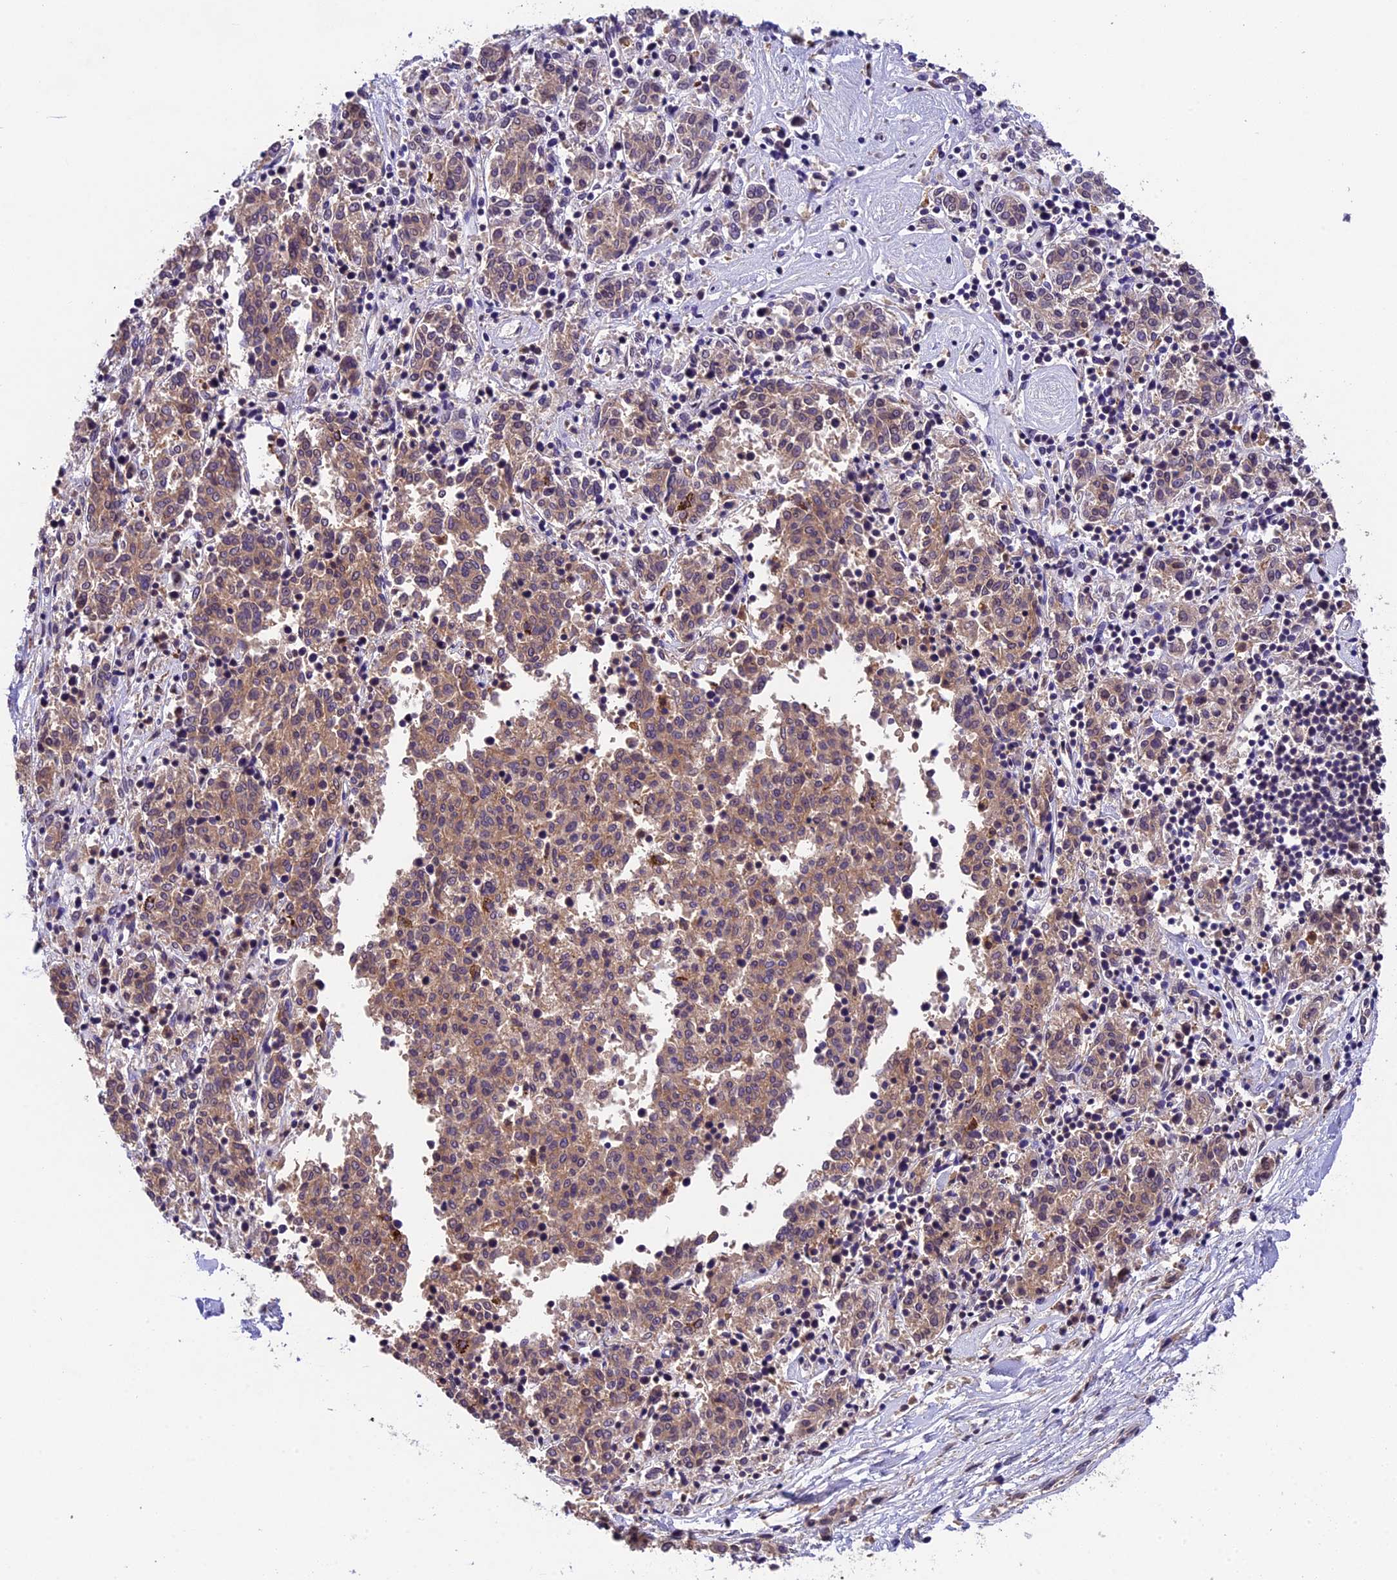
{"staining": {"intensity": "weak", "quantity": ">75%", "location": "cytoplasmic/membranous"}, "tissue": "melanoma", "cell_type": "Tumor cells", "image_type": "cancer", "snomed": [{"axis": "morphology", "description": "Malignant melanoma, NOS"}, {"axis": "topography", "description": "Skin"}], "caption": "Immunohistochemical staining of human malignant melanoma demonstrates weak cytoplasmic/membranous protein staining in about >75% of tumor cells.", "gene": "CCSER1", "patient": {"sex": "female", "age": 72}}